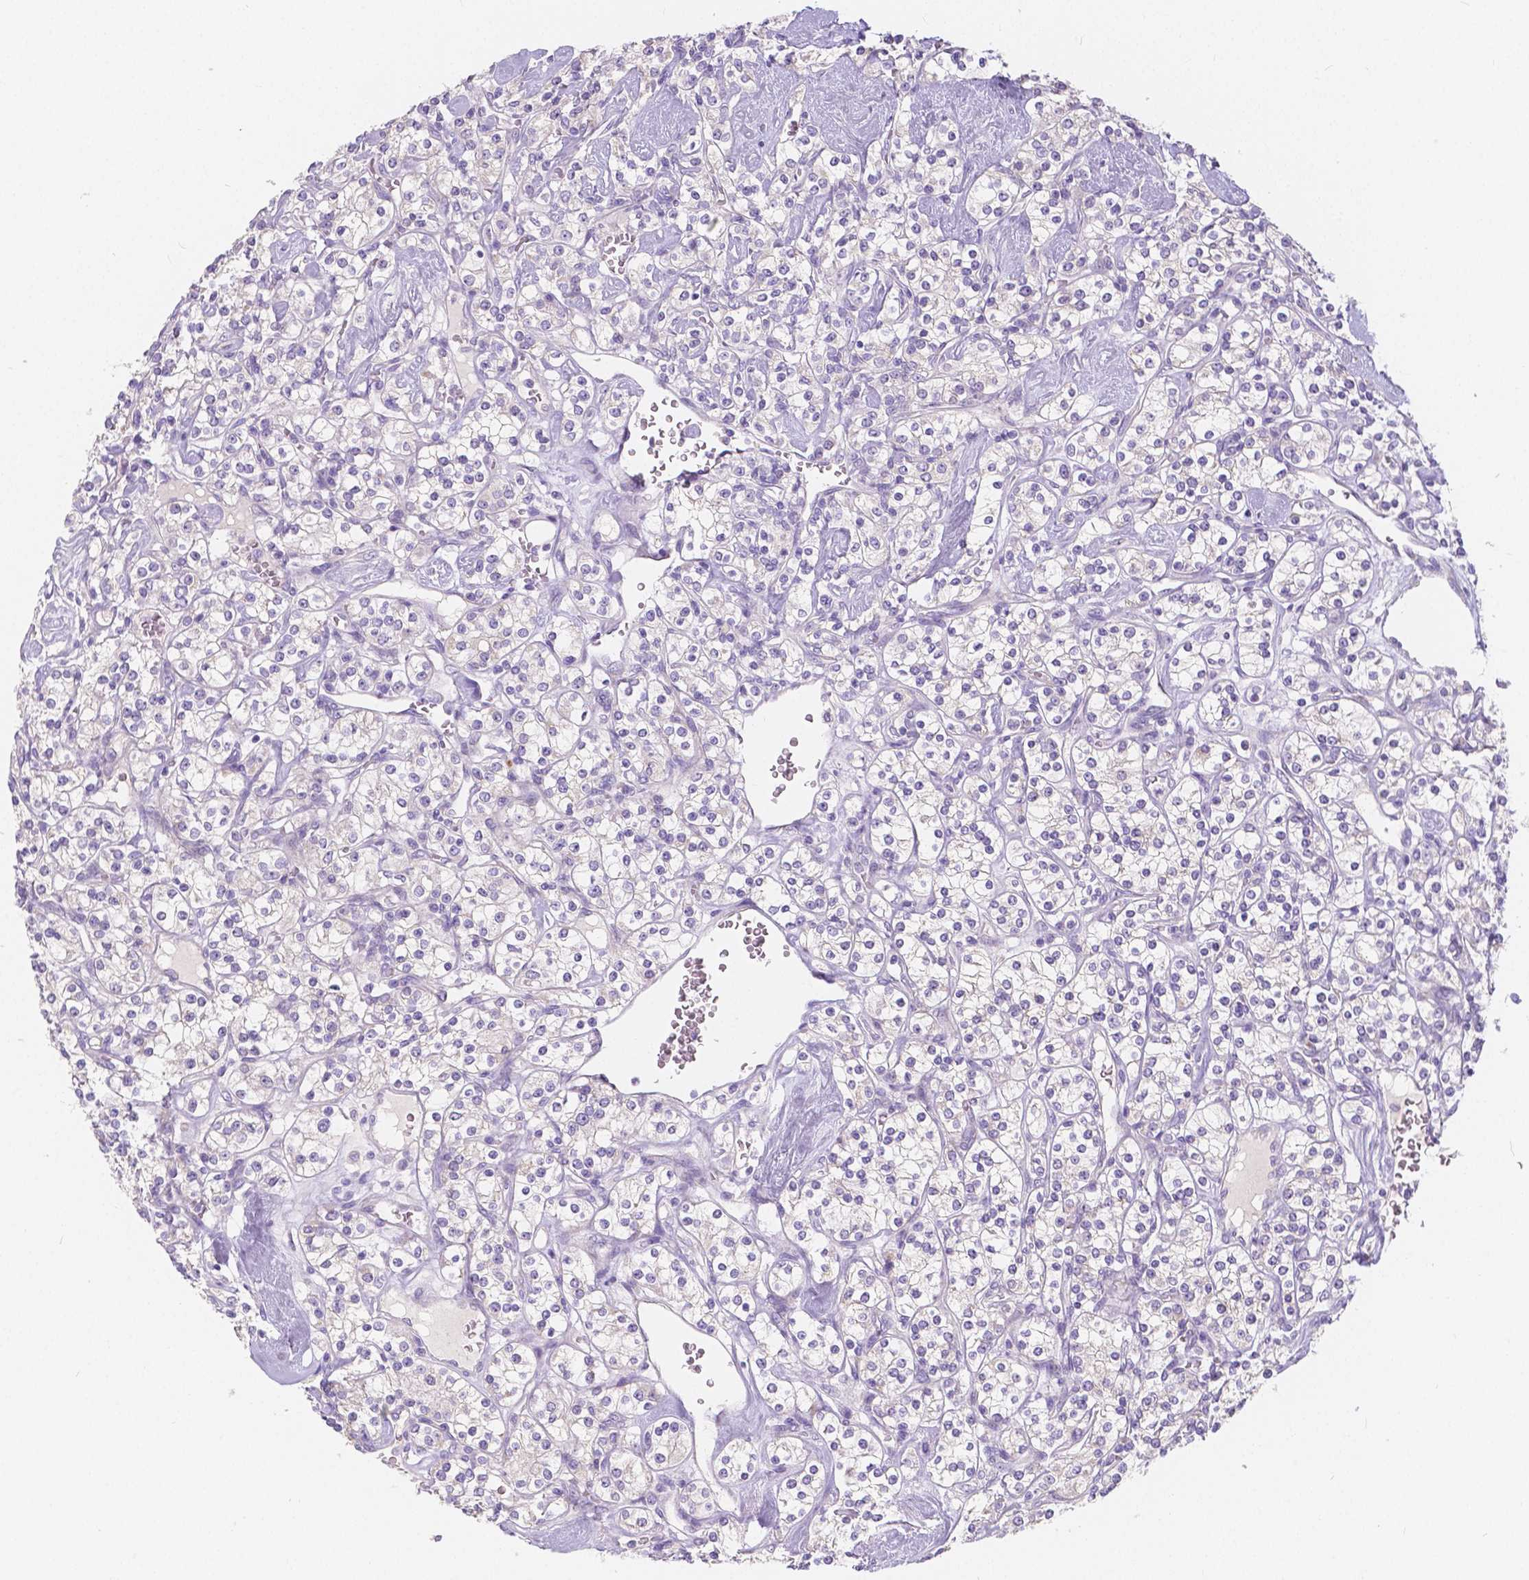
{"staining": {"intensity": "negative", "quantity": "none", "location": "none"}, "tissue": "renal cancer", "cell_type": "Tumor cells", "image_type": "cancer", "snomed": [{"axis": "morphology", "description": "Adenocarcinoma, NOS"}, {"axis": "topography", "description": "Kidney"}], "caption": "Image shows no protein expression in tumor cells of renal cancer (adenocarcinoma) tissue.", "gene": "RNF186", "patient": {"sex": "male", "age": 77}}